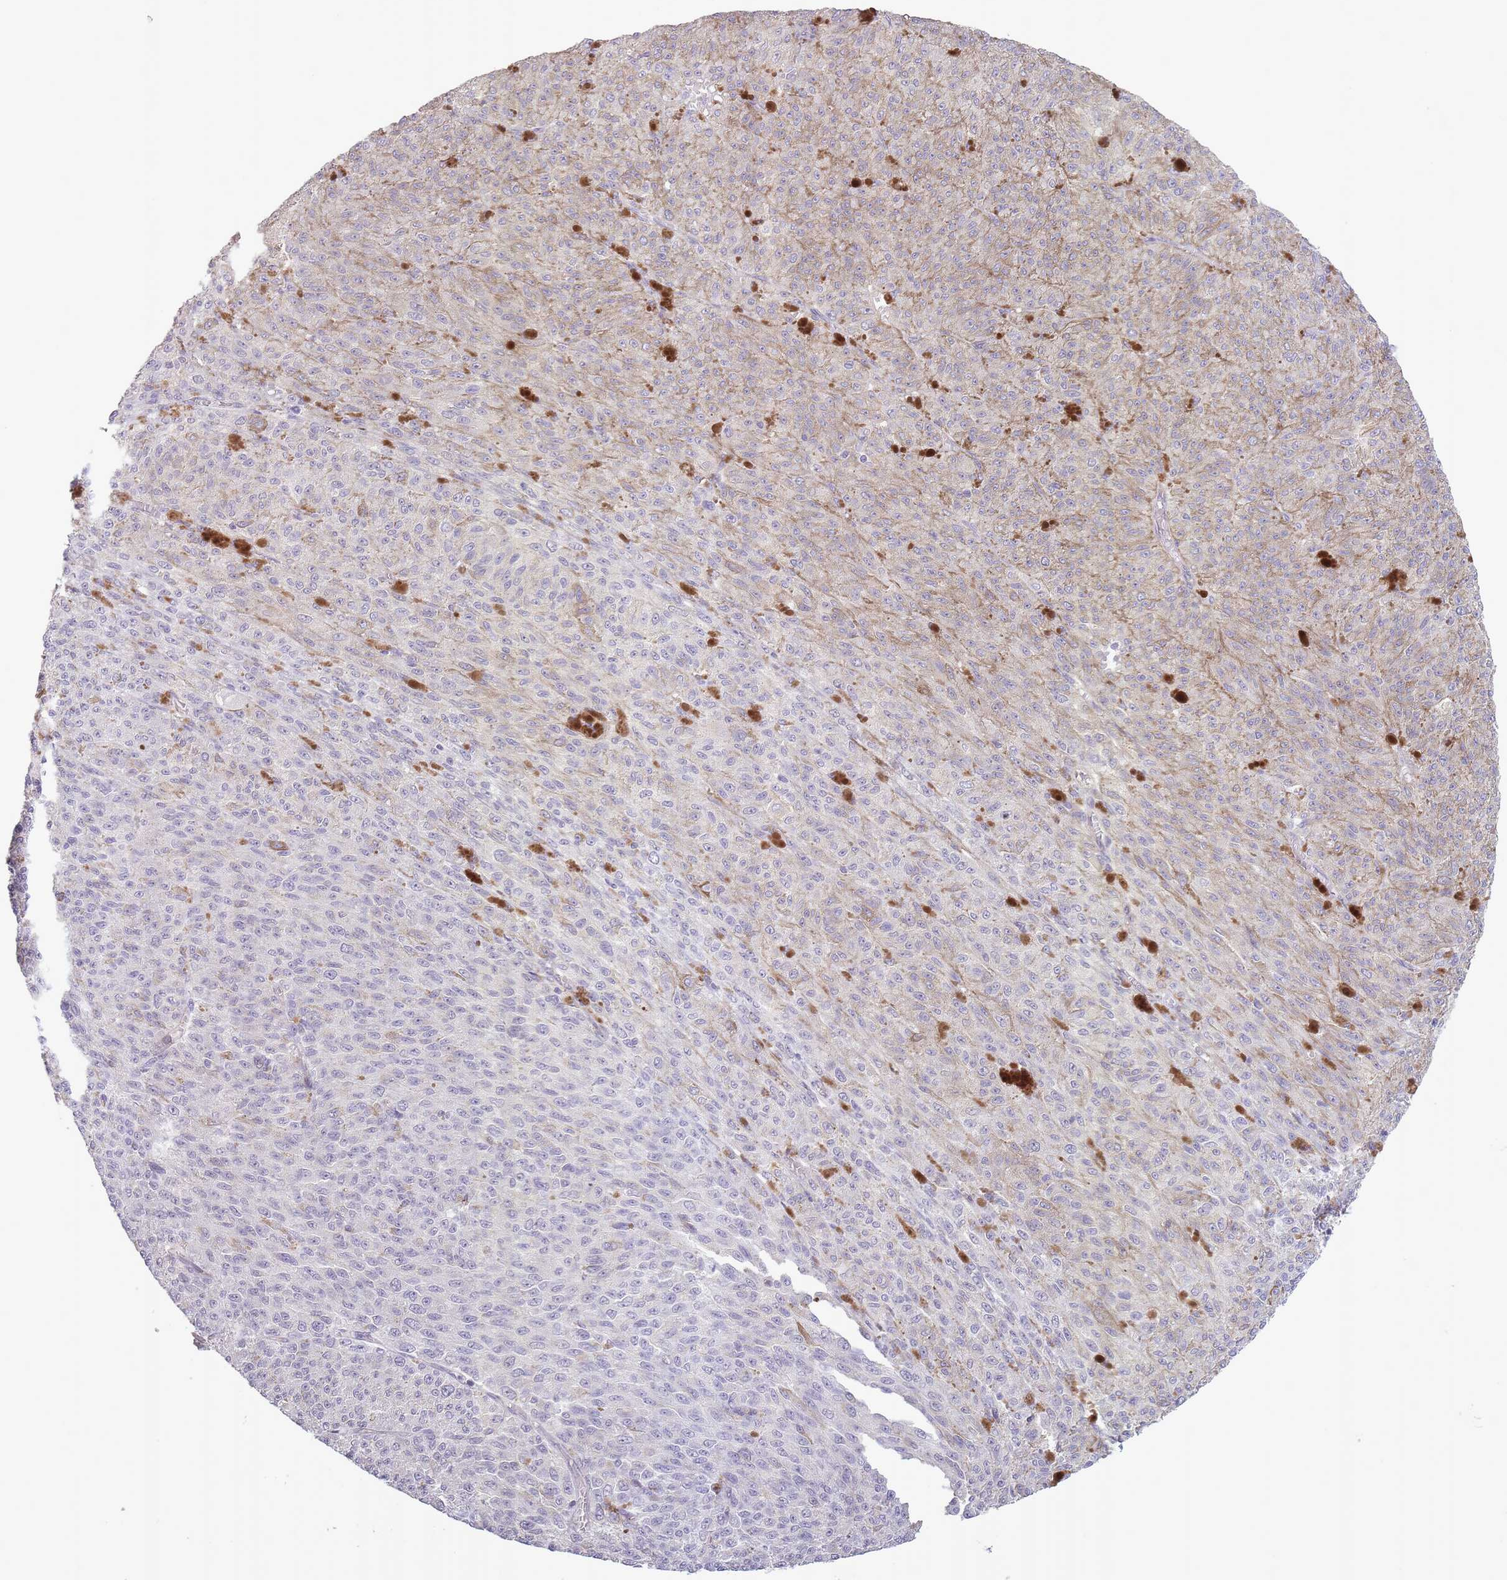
{"staining": {"intensity": "weak", "quantity": "<25%", "location": "cytoplasmic/membranous"}, "tissue": "melanoma", "cell_type": "Tumor cells", "image_type": "cancer", "snomed": [{"axis": "morphology", "description": "Malignant melanoma, NOS"}, {"axis": "topography", "description": "Skin"}], "caption": "A photomicrograph of malignant melanoma stained for a protein exhibits no brown staining in tumor cells.", "gene": "SLC8A2", "patient": {"sex": "female", "age": 52}}